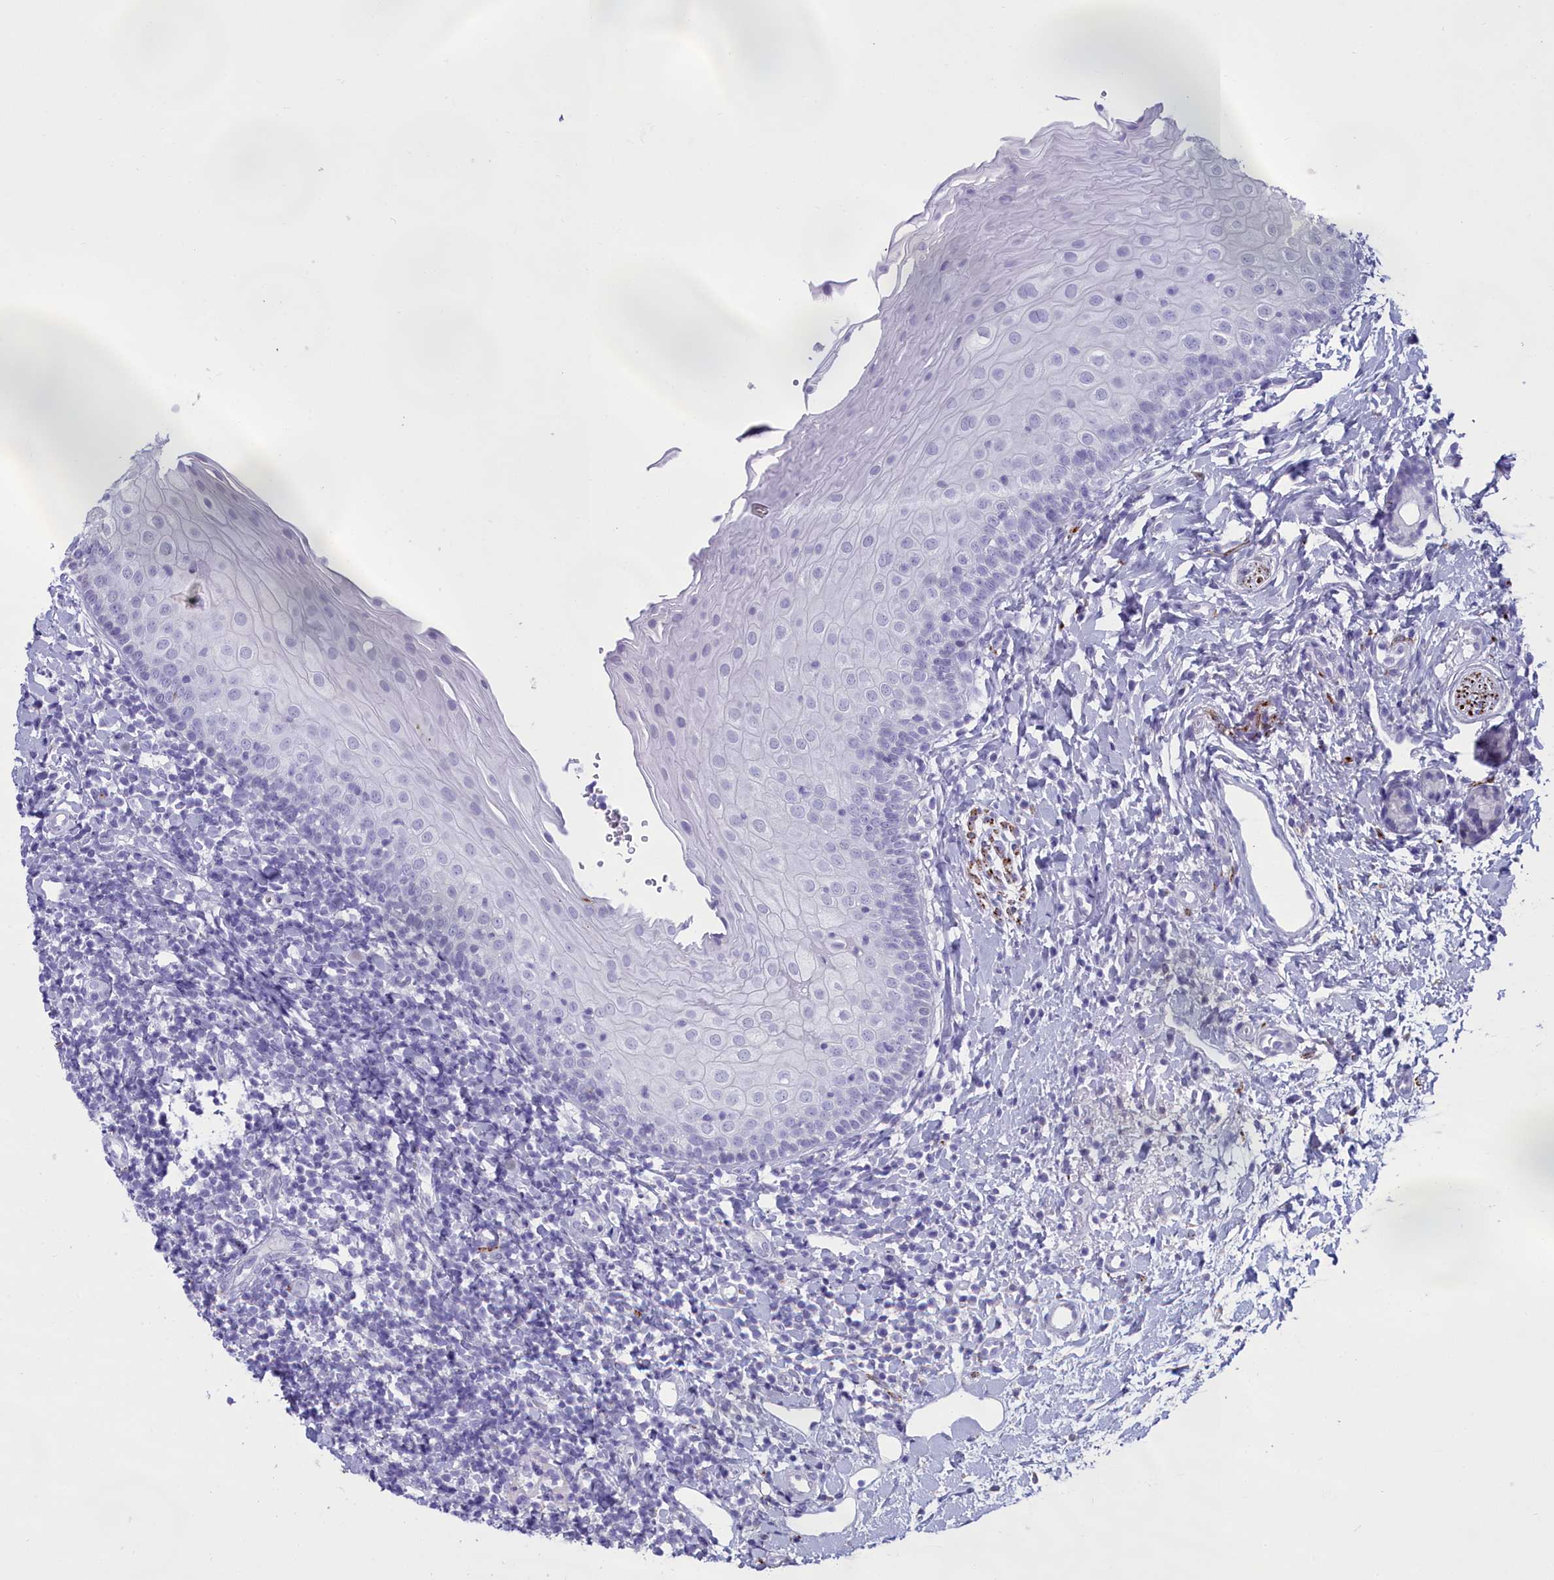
{"staining": {"intensity": "negative", "quantity": "none", "location": "none"}, "tissue": "oral mucosa", "cell_type": "Squamous epithelial cells", "image_type": "normal", "snomed": [{"axis": "morphology", "description": "Normal tissue, NOS"}, {"axis": "topography", "description": "Oral tissue"}], "caption": "Micrograph shows no protein staining in squamous epithelial cells of benign oral mucosa. Brightfield microscopy of IHC stained with DAB (brown) and hematoxylin (blue), captured at high magnification.", "gene": "MAP6", "patient": {"sex": "male", "age": 46}}